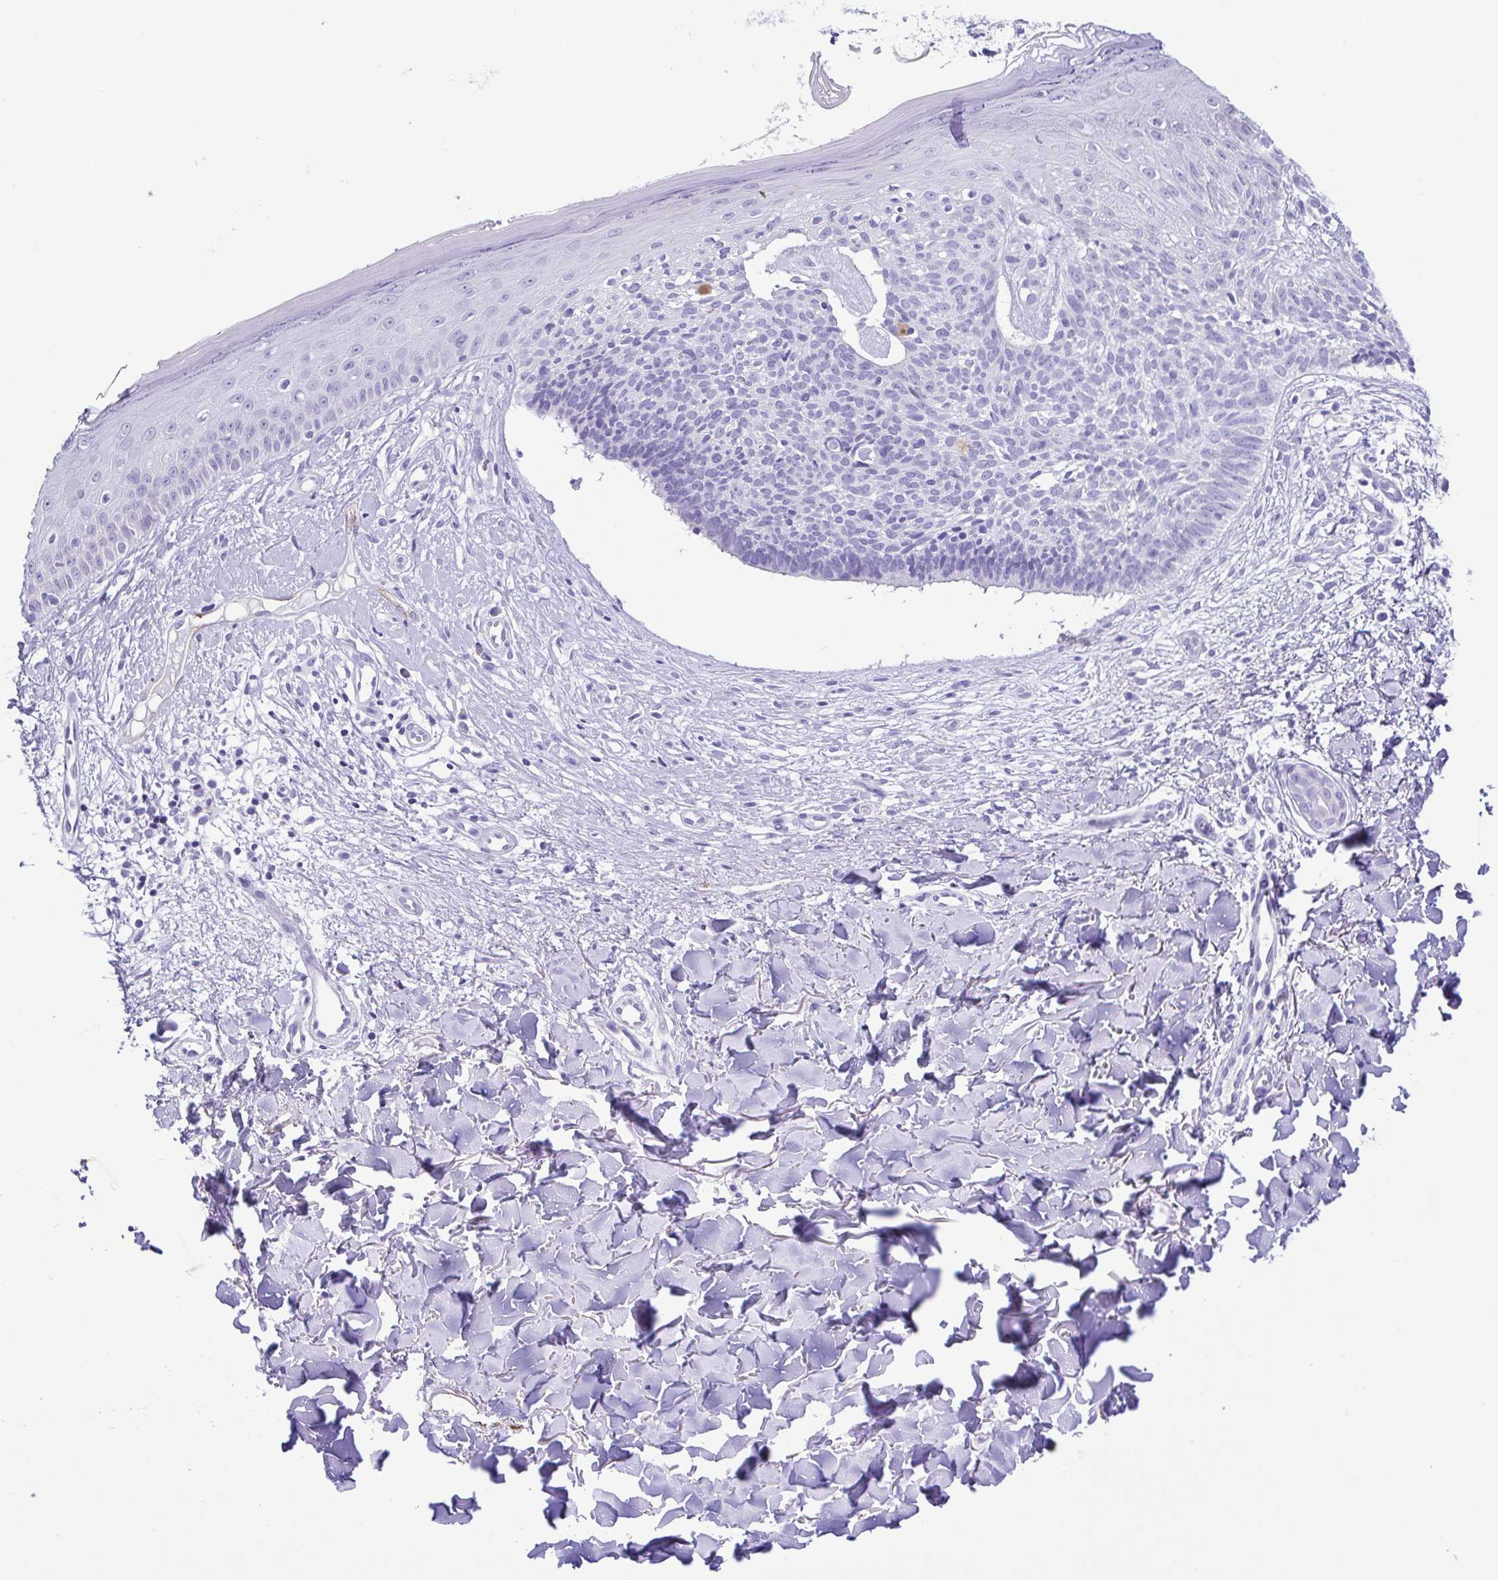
{"staining": {"intensity": "negative", "quantity": "none", "location": "none"}, "tissue": "skin cancer", "cell_type": "Tumor cells", "image_type": "cancer", "snomed": [{"axis": "morphology", "description": "Basal cell carcinoma"}, {"axis": "topography", "description": "Skin"}], "caption": "Immunohistochemistry histopathology image of skin cancer (basal cell carcinoma) stained for a protein (brown), which displays no expression in tumor cells.", "gene": "GPR182", "patient": {"sex": "male", "age": 51}}